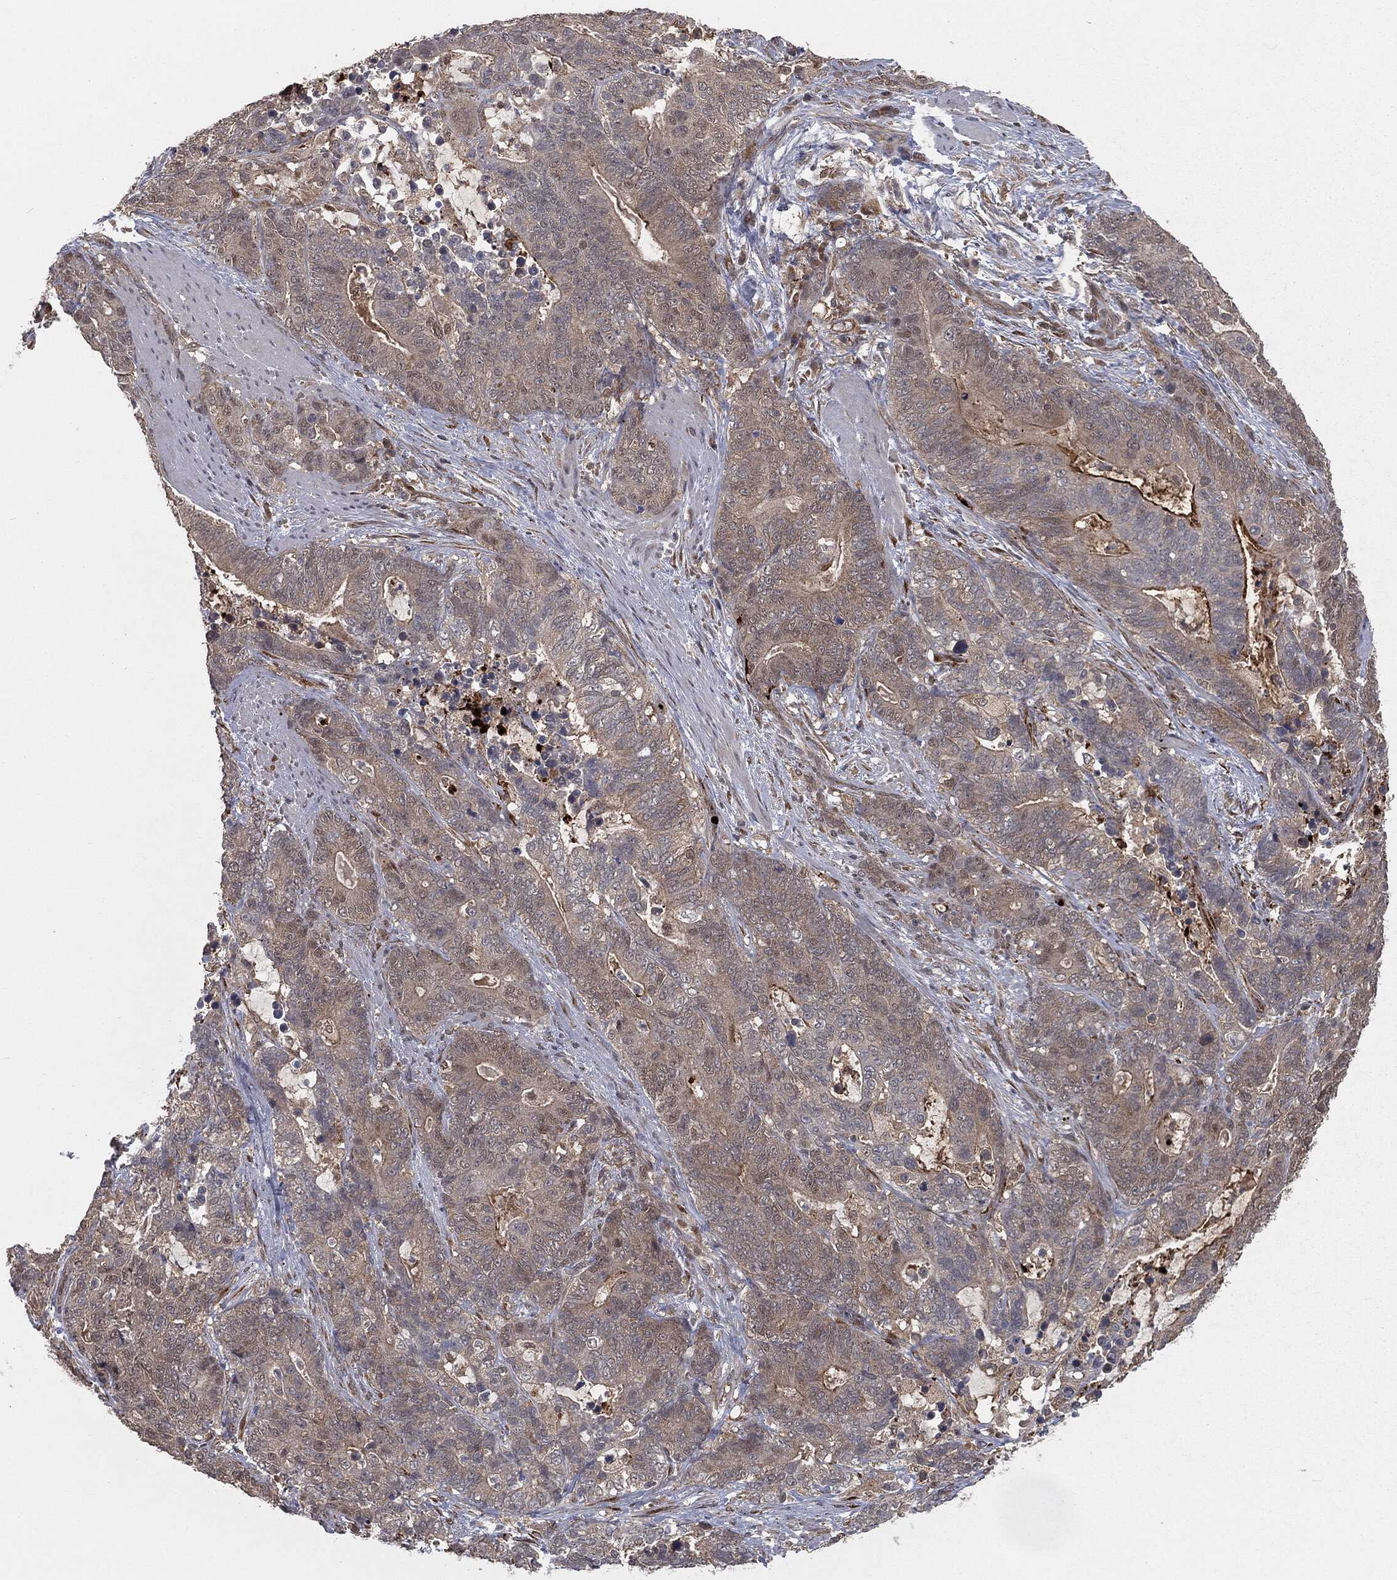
{"staining": {"intensity": "negative", "quantity": "none", "location": "none"}, "tissue": "stomach cancer", "cell_type": "Tumor cells", "image_type": "cancer", "snomed": [{"axis": "morphology", "description": "Normal tissue, NOS"}, {"axis": "morphology", "description": "Adenocarcinoma, NOS"}, {"axis": "topography", "description": "Stomach"}], "caption": "This is an immunohistochemistry (IHC) histopathology image of human stomach adenocarcinoma. There is no staining in tumor cells.", "gene": "FBXO7", "patient": {"sex": "female", "age": 64}}